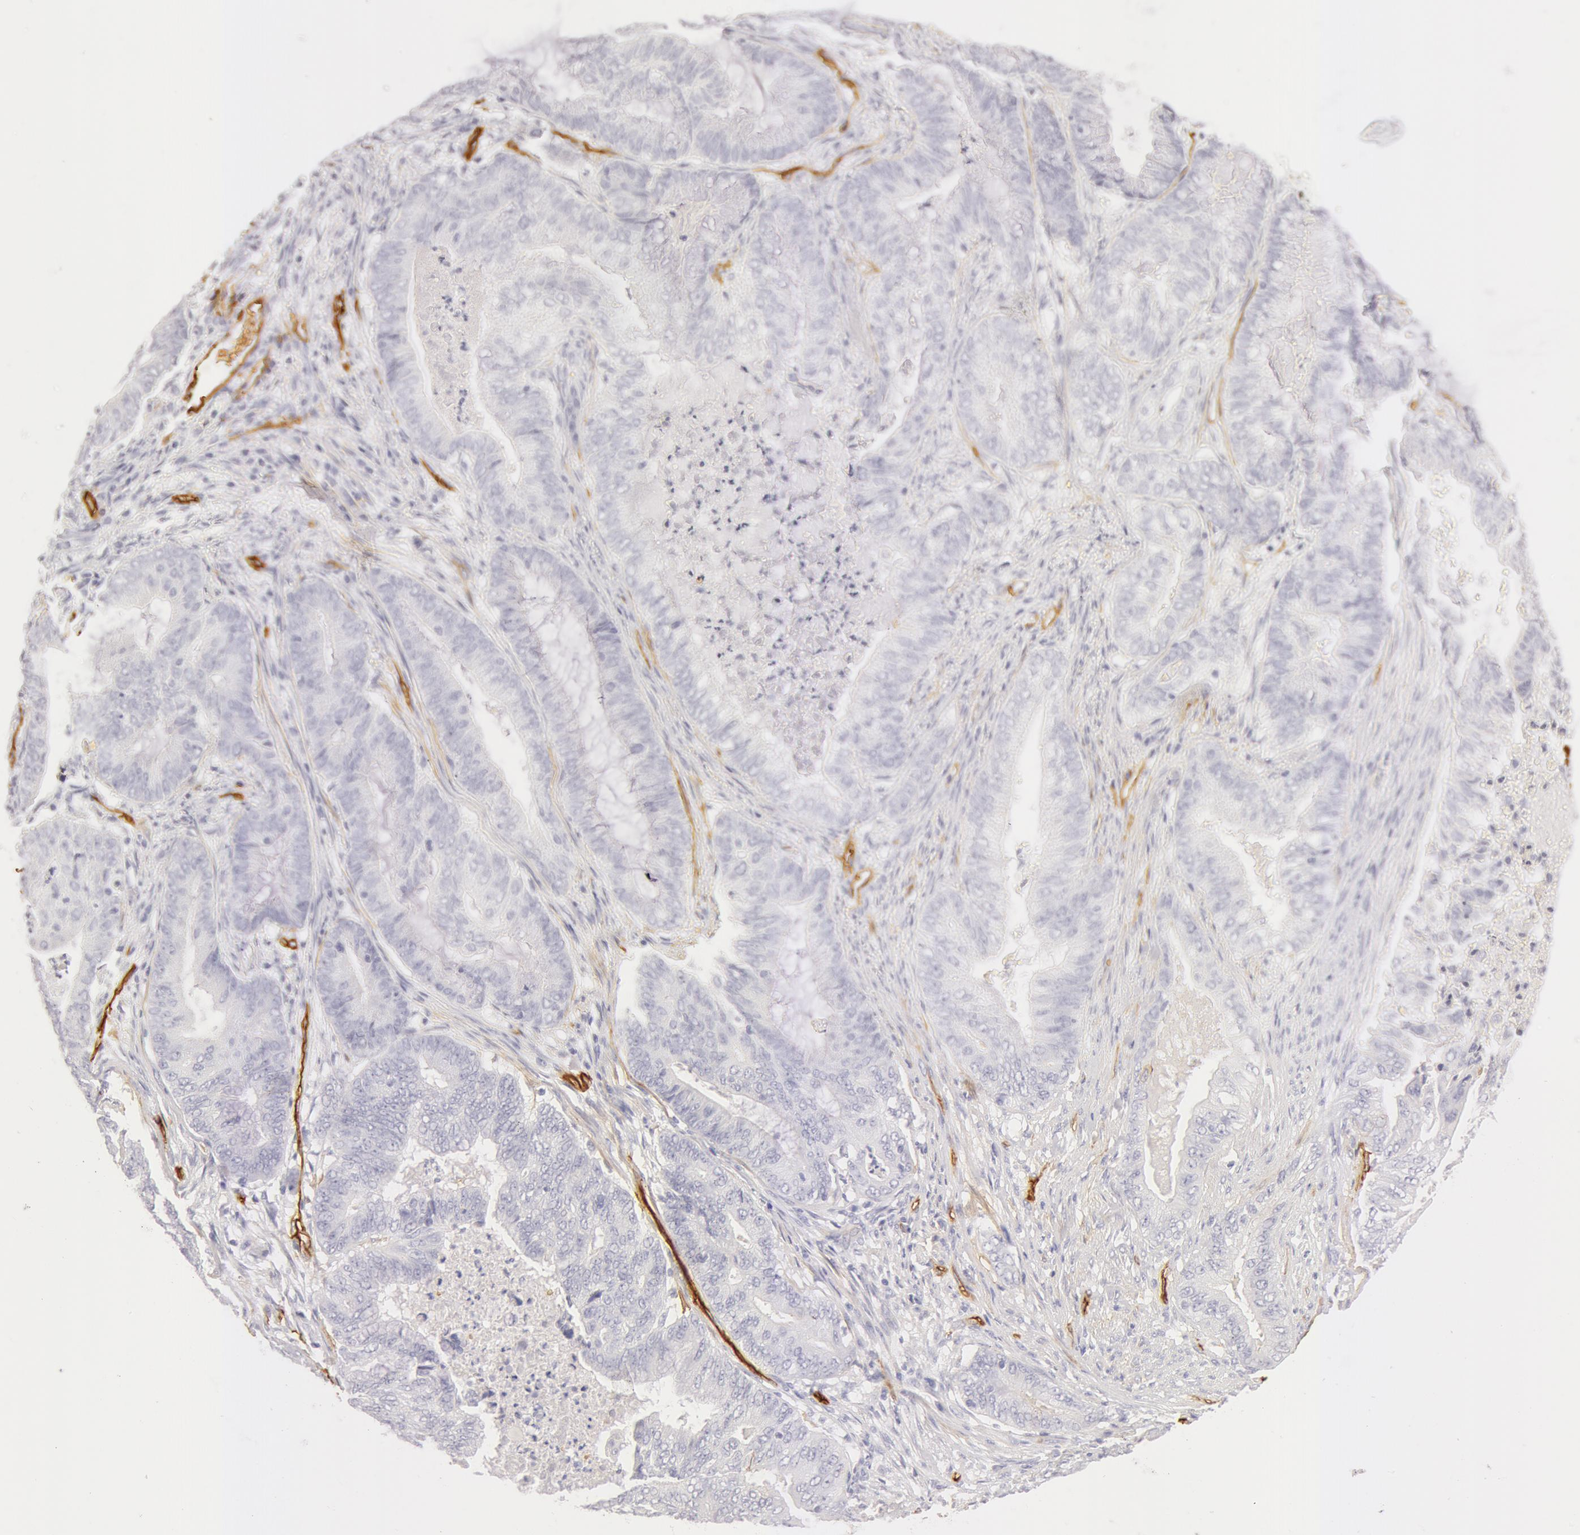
{"staining": {"intensity": "negative", "quantity": "none", "location": "none"}, "tissue": "endometrial cancer", "cell_type": "Tumor cells", "image_type": "cancer", "snomed": [{"axis": "morphology", "description": "Adenocarcinoma, NOS"}, {"axis": "topography", "description": "Endometrium"}], "caption": "High magnification brightfield microscopy of adenocarcinoma (endometrial) stained with DAB (3,3'-diaminobenzidine) (brown) and counterstained with hematoxylin (blue): tumor cells show no significant positivity.", "gene": "AQP1", "patient": {"sex": "female", "age": 63}}